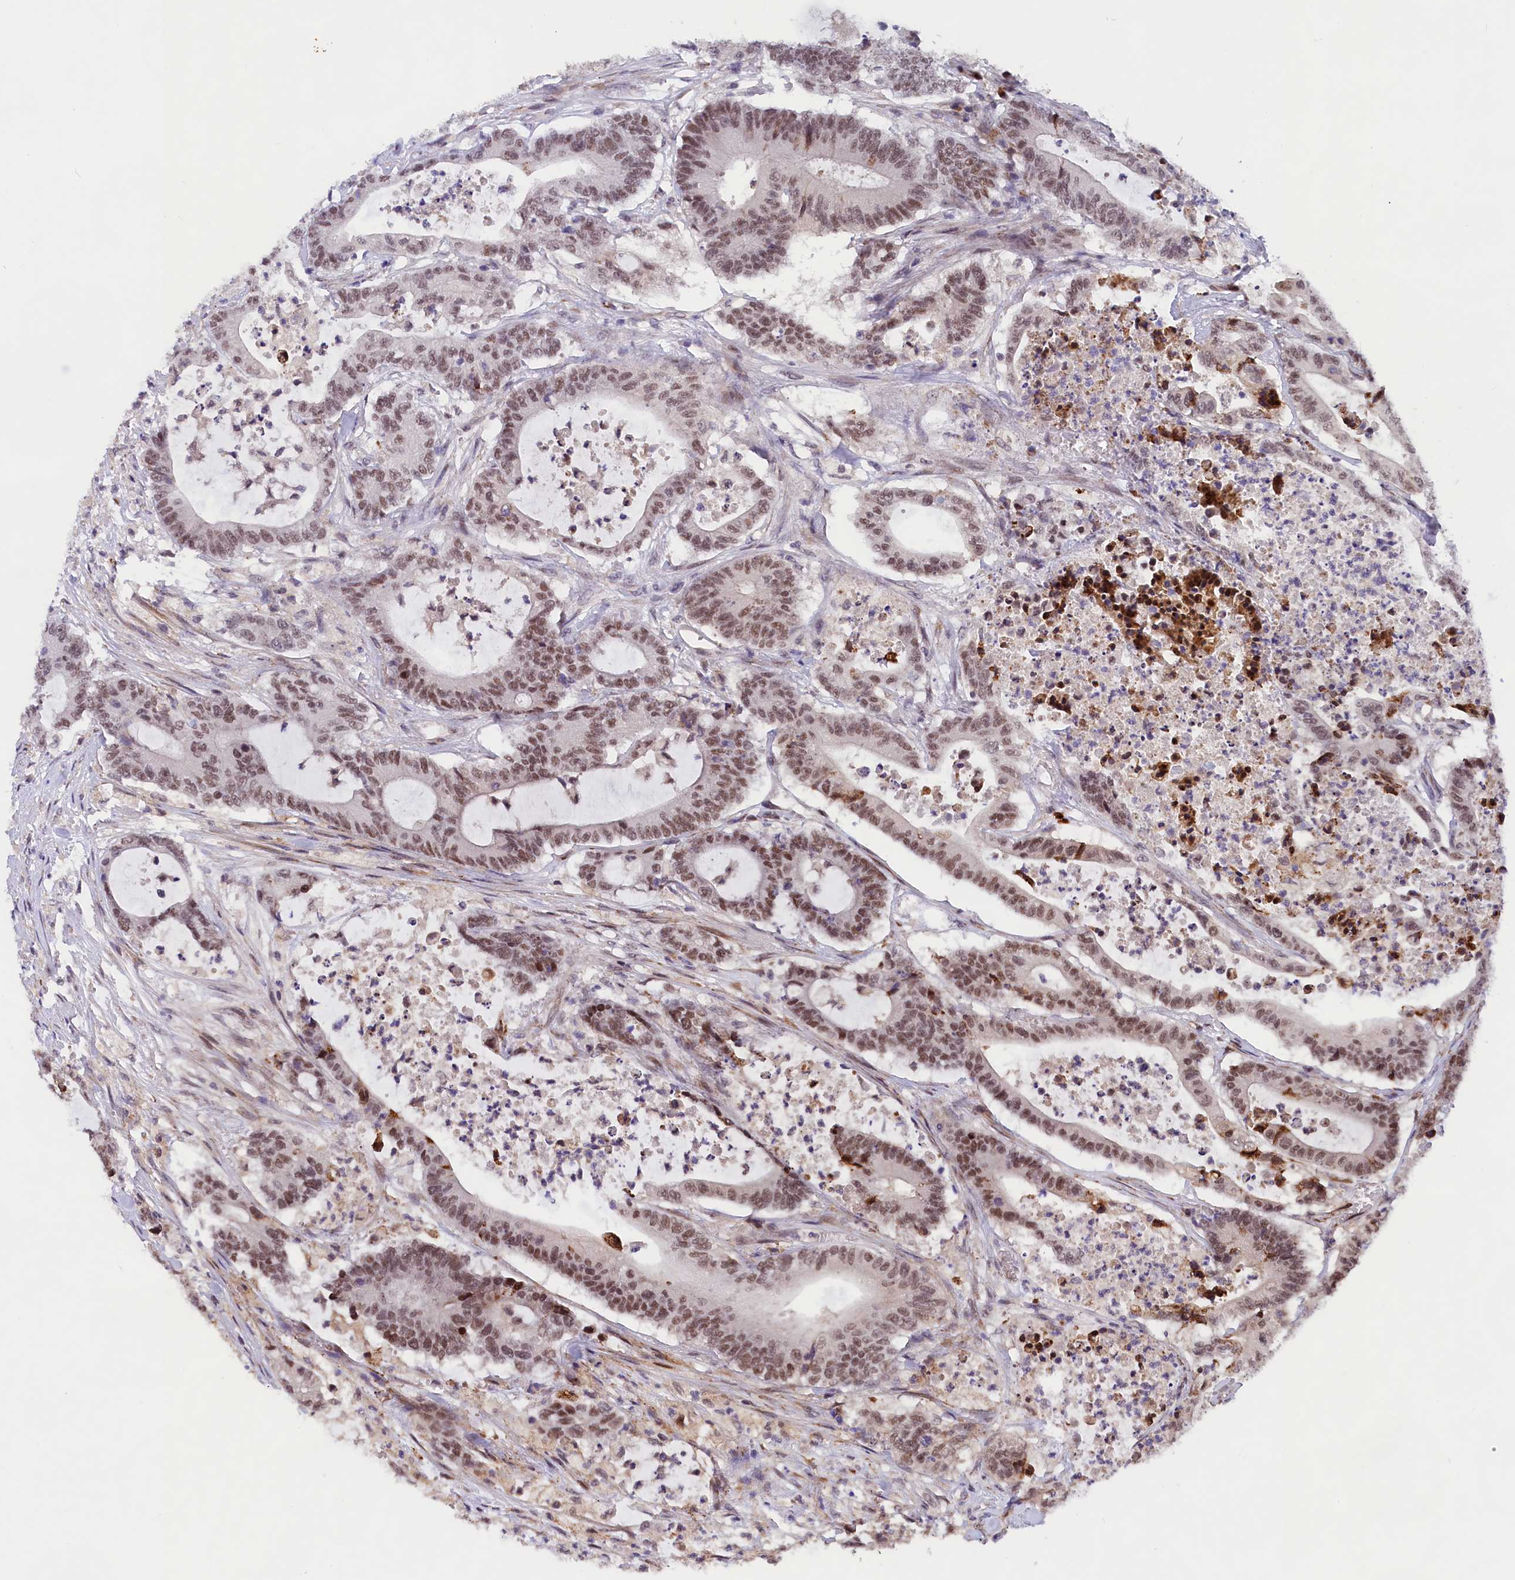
{"staining": {"intensity": "moderate", "quantity": ">75%", "location": "nuclear"}, "tissue": "colorectal cancer", "cell_type": "Tumor cells", "image_type": "cancer", "snomed": [{"axis": "morphology", "description": "Adenocarcinoma, NOS"}, {"axis": "topography", "description": "Colon"}], "caption": "Colorectal cancer stained with DAB immunohistochemistry reveals medium levels of moderate nuclear staining in approximately >75% of tumor cells.", "gene": "FBXO45", "patient": {"sex": "female", "age": 84}}